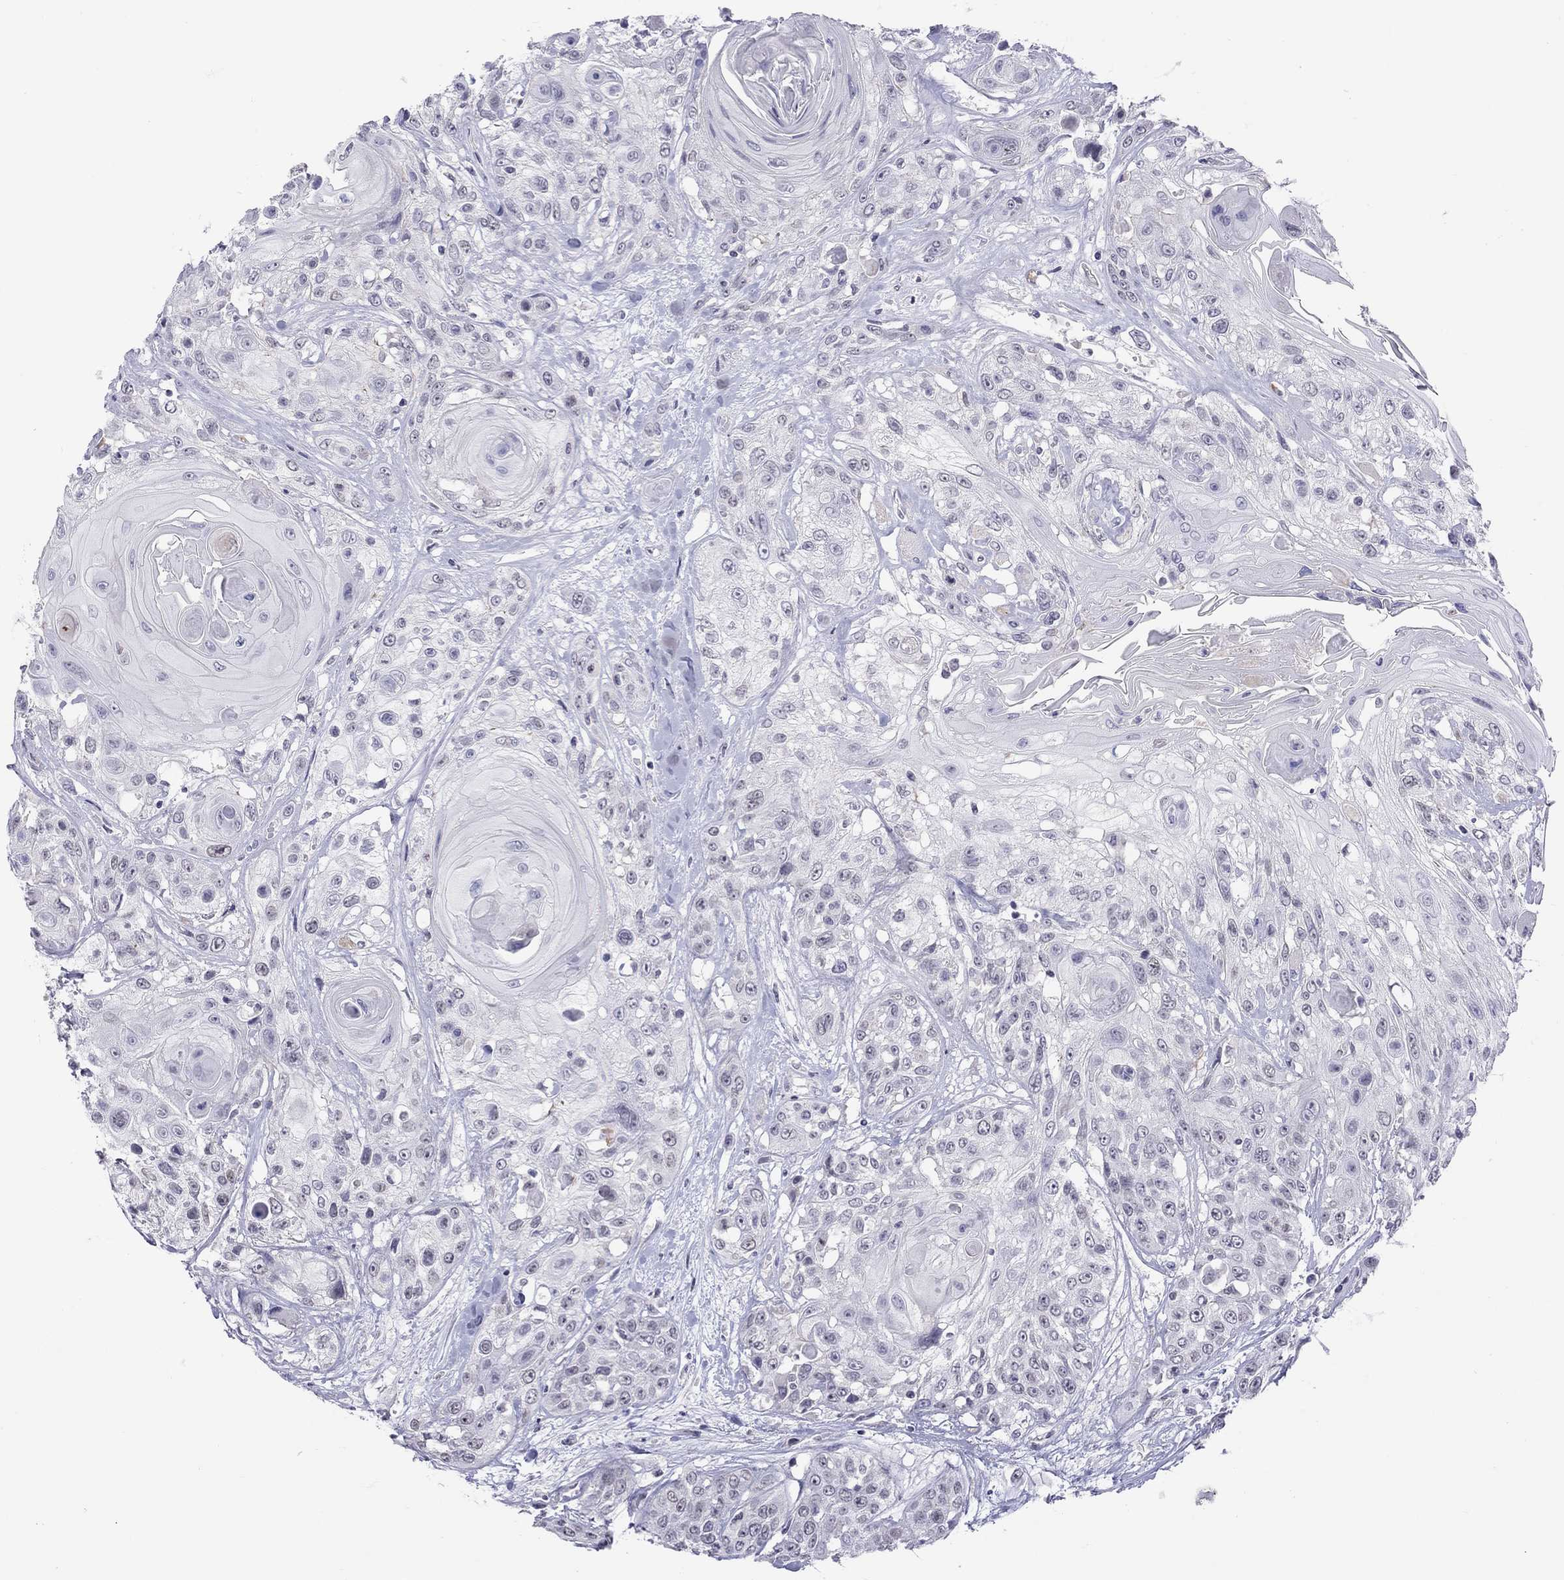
{"staining": {"intensity": "negative", "quantity": "none", "location": "none"}, "tissue": "head and neck cancer", "cell_type": "Tumor cells", "image_type": "cancer", "snomed": [{"axis": "morphology", "description": "Squamous cell carcinoma, NOS"}, {"axis": "topography", "description": "Head-Neck"}], "caption": "This is an immunohistochemistry (IHC) micrograph of human head and neck squamous cell carcinoma. There is no positivity in tumor cells.", "gene": "JHY", "patient": {"sex": "female", "age": 59}}